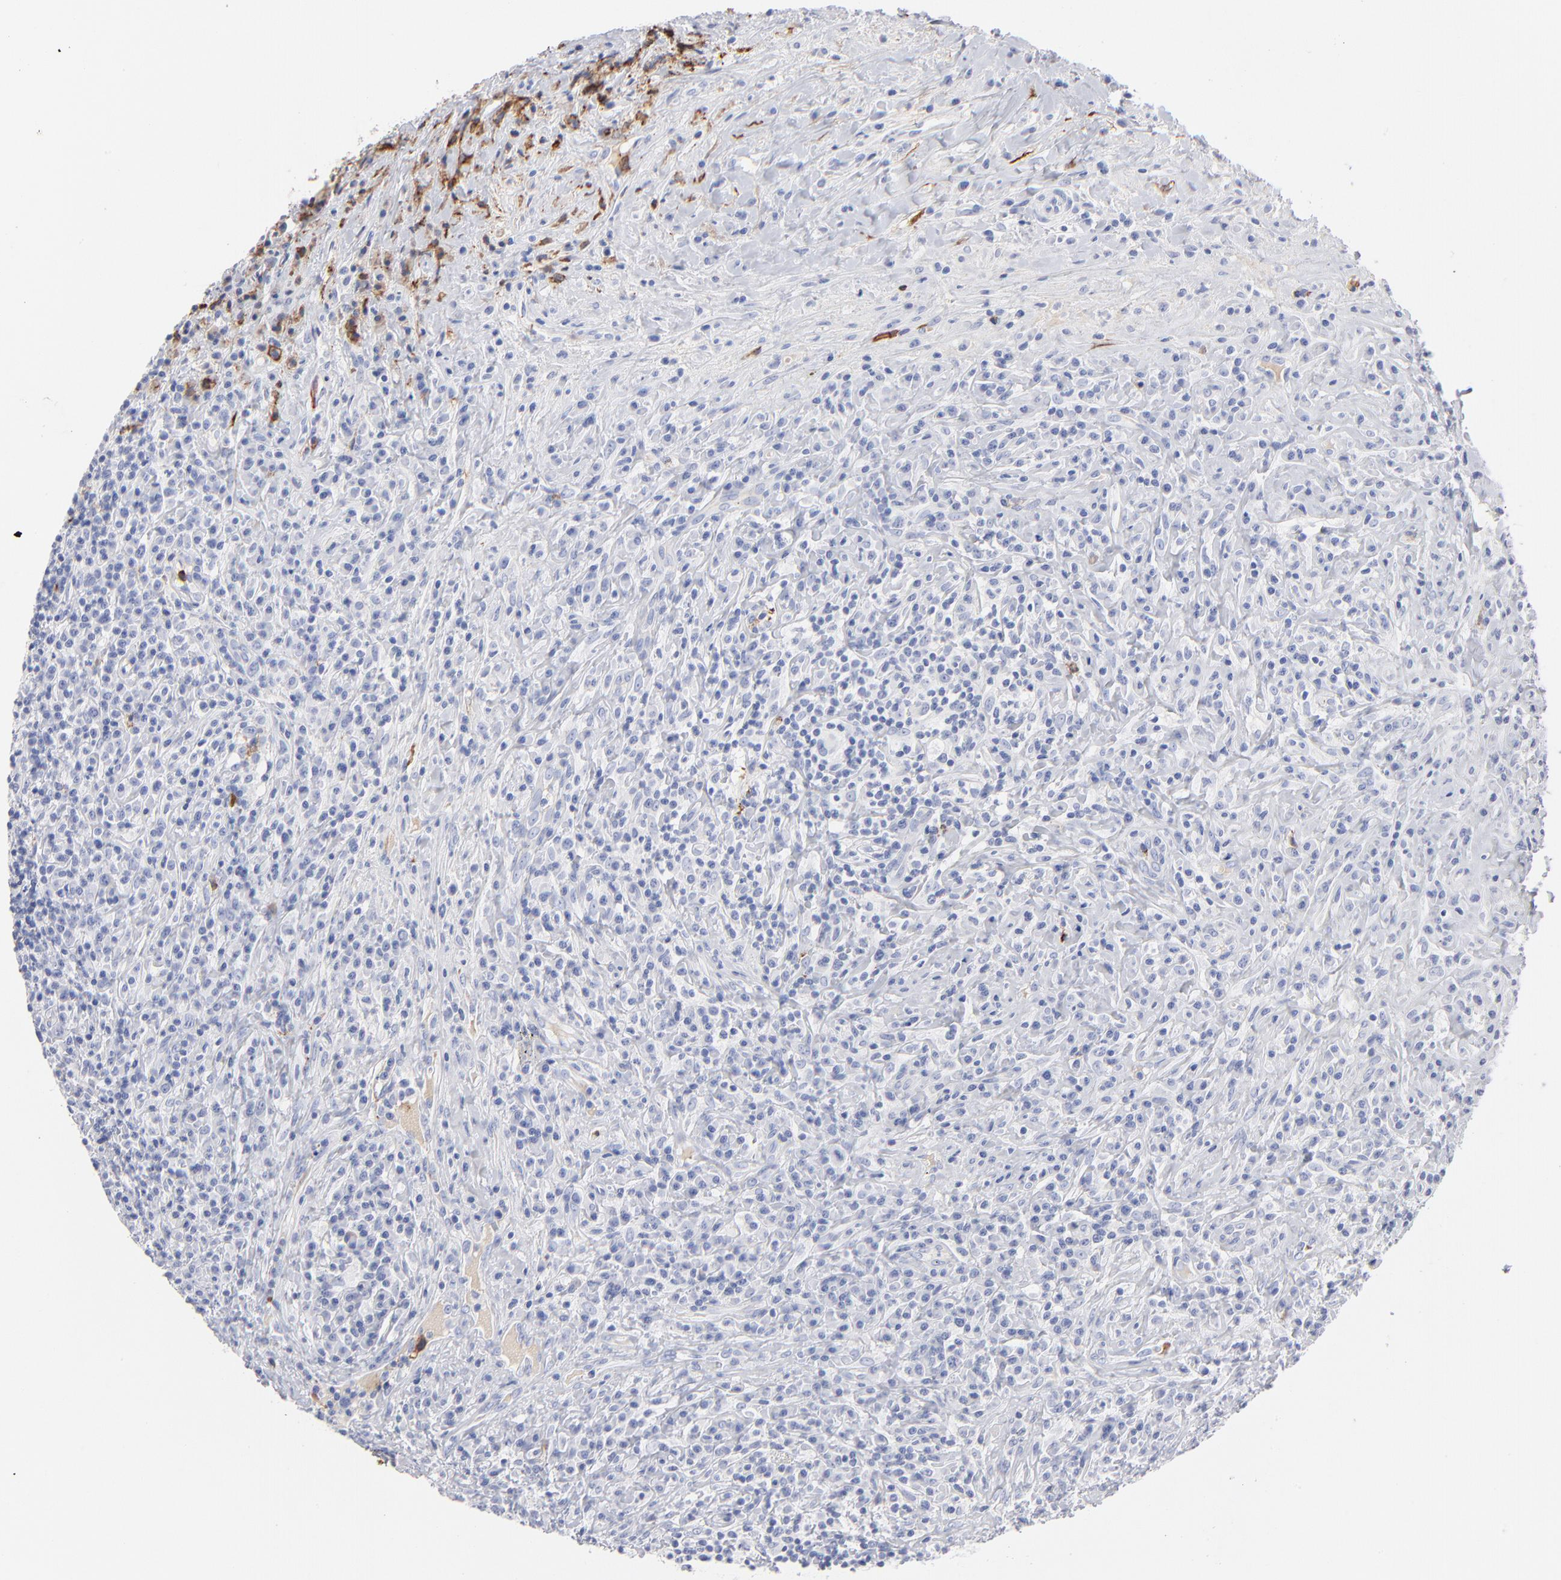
{"staining": {"intensity": "negative", "quantity": "none", "location": "none"}, "tissue": "lymphoma", "cell_type": "Tumor cells", "image_type": "cancer", "snomed": [{"axis": "morphology", "description": "Hodgkin's disease, NOS"}, {"axis": "topography", "description": "Lymph node"}], "caption": "Immunohistochemical staining of Hodgkin's disease exhibits no significant positivity in tumor cells.", "gene": "APOH", "patient": {"sex": "female", "age": 25}}